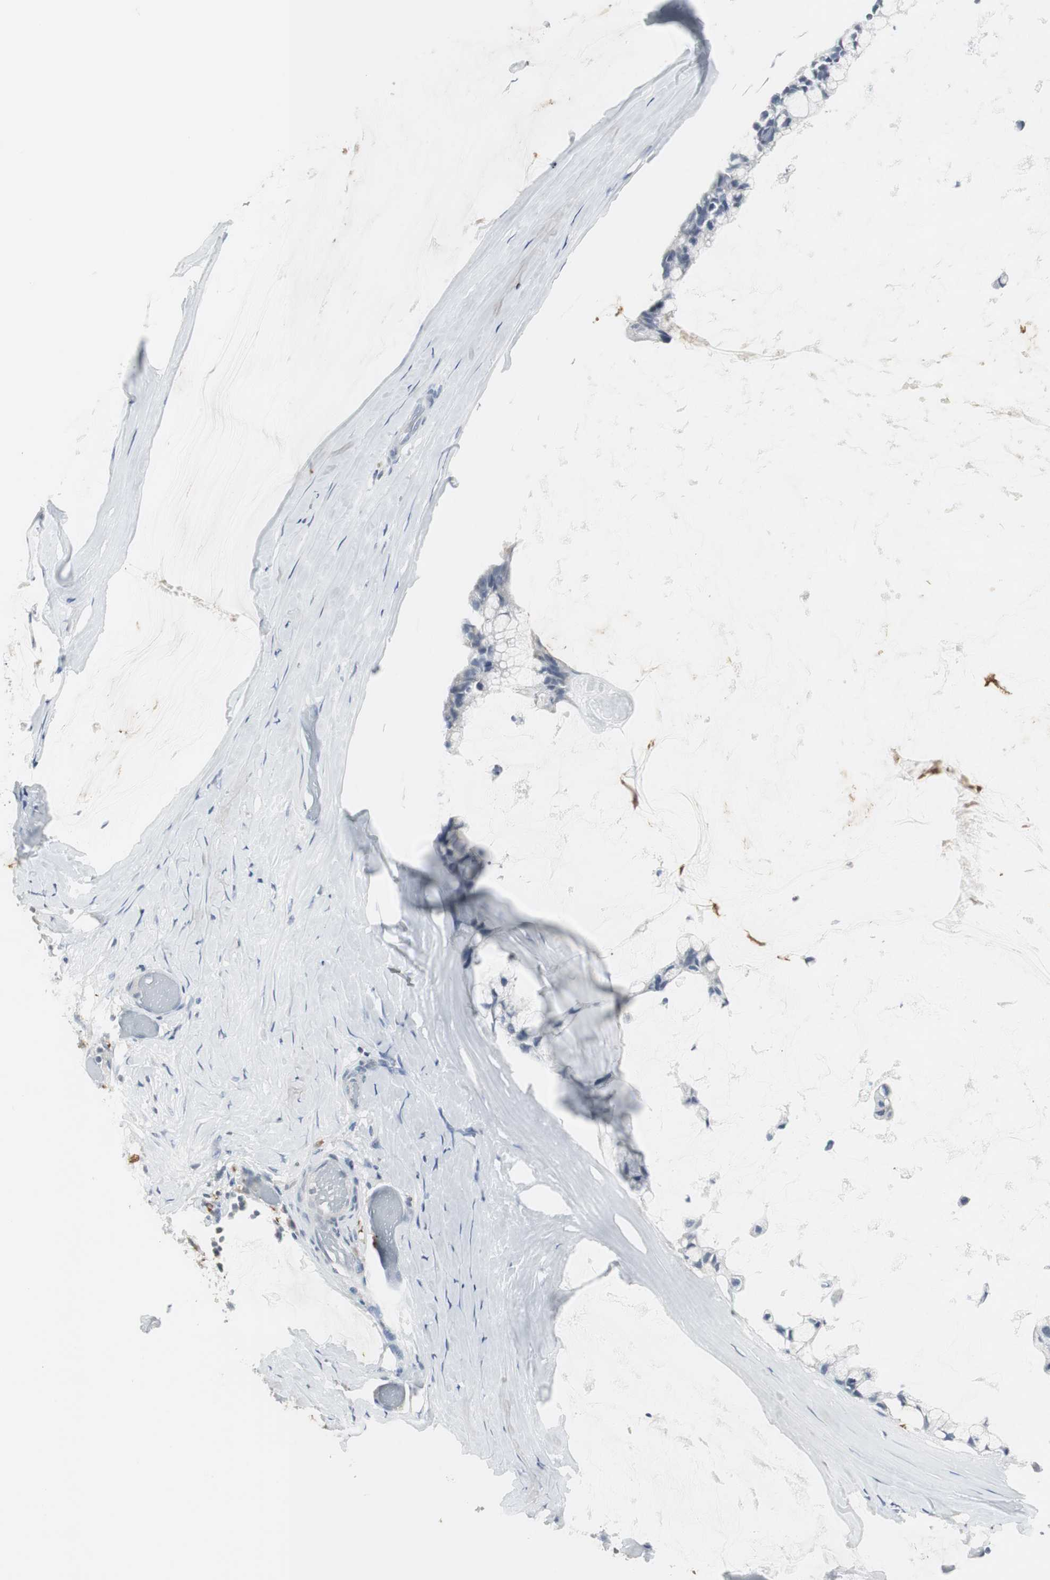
{"staining": {"intensity": "negative", "quantity": "none", "location": "none"}, "tissue": "ovarian cancer", "cell_type": "Tumor cells", "image_type": "cancer", "snomed": [{"axis": "morphology", "description": "Cystadenocarcinoma, mucinous, NOS"}, {"axis": "topography", "description": "Ovary"}], "caption": "This micrograph is of ovarian cancer (mucinous cystadenocarcinoma) stained with IHC to label a protein in brown with the nuclei are counter-stained blue. There is no positivity in tumor cells.", "gene": "PI15", "patient": {"sex": "female", "age": 39}}